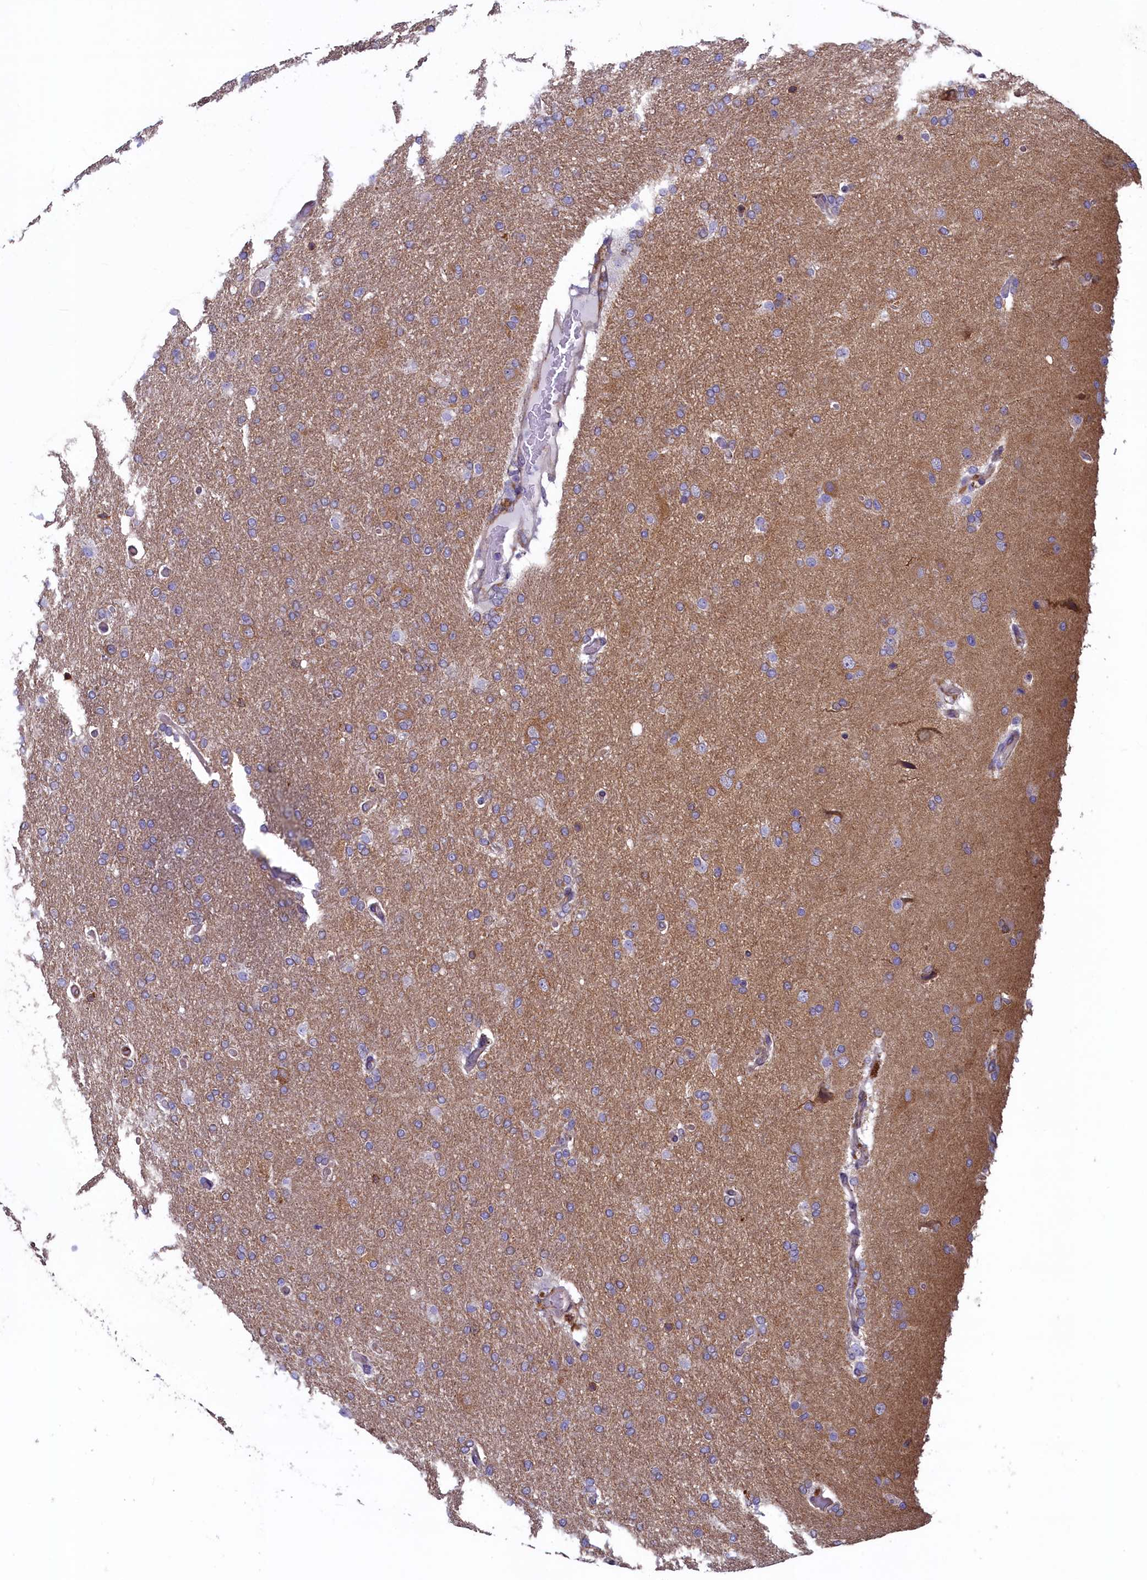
{"staining": {"intensity": "weak", "quantity": "25%-75%", "location": "cytoplasmic/membranous"}, "tissue": "glioma", "cell_type": "Tumor cells", "image_type": "cancer", "snomed": [{"axis": "morphology", "description": "Glioma, malignant, High grade"}, {"axis": "topography", "description": "Brain"}], "caption": "Glioma stained for a protein (brown) displays weak cytoplasmic/membranous positive positivity in approximately 25%-75% of tumor cells.", "gene": "SPATA2L", "patient": {"sex": "male", "age": 72}}